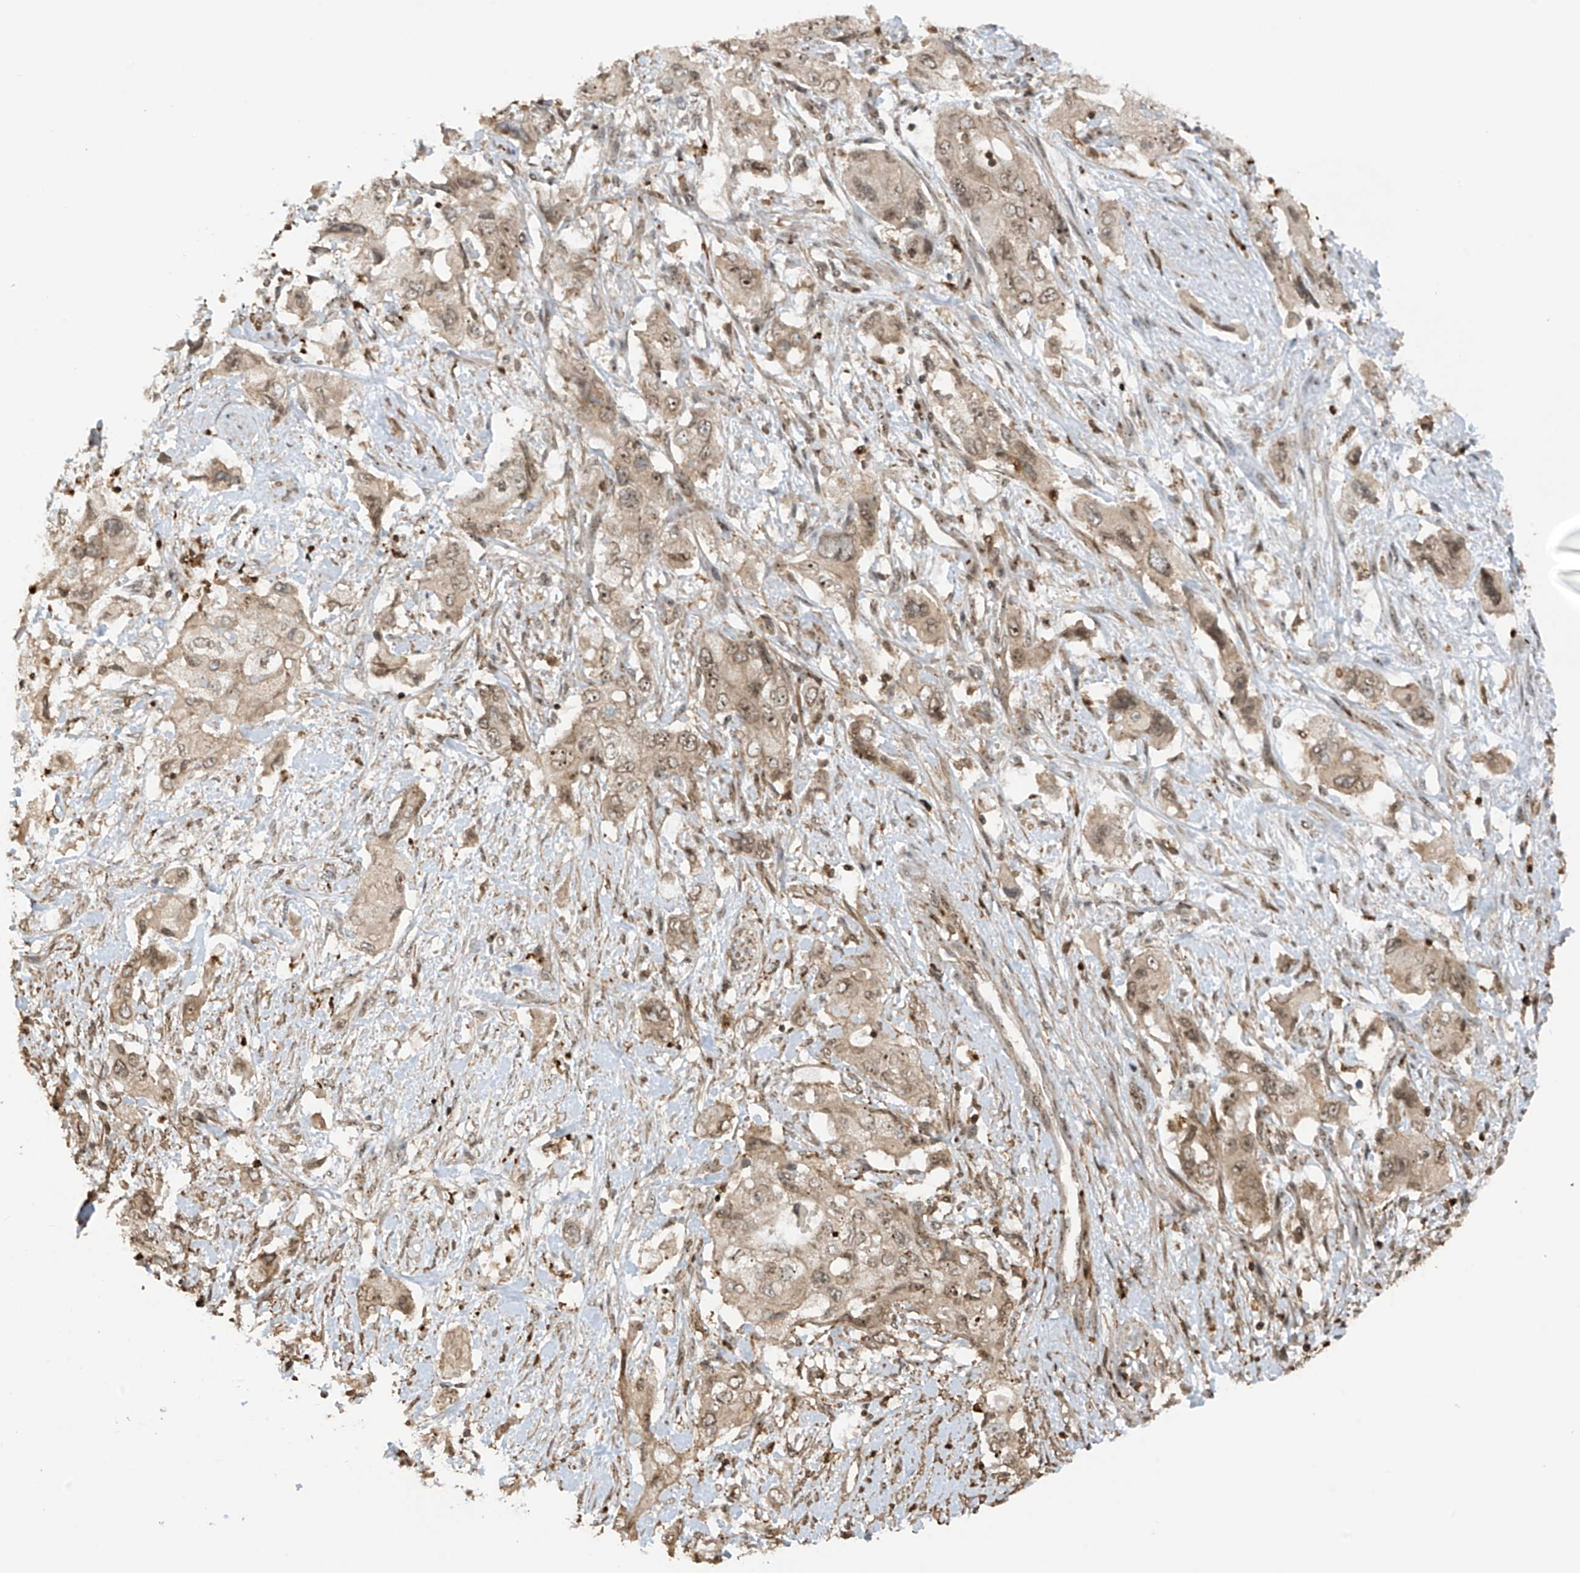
{"staining": {"intensity": "moderate", "quantity": "25%-75%", "location": "nuclear"}, "tissue": "pancreatic cancer", "cell_type": "Tumor cells", "image_type": "cancer", "snomed": [{"axis": "morphology", "description": "Adenocarcinoma, NOS"}, {"axis": "topography", "description": "Pancreas"}], "caption": "Moderate nuclear positivity for a protein is seen in about 25%-75% of tumor cells of pancreatic cancer (adenocarcinoma) using immunohistochemistry.", "gene": "REPIN1", "patient": {"sex": "female", "age": 73}}